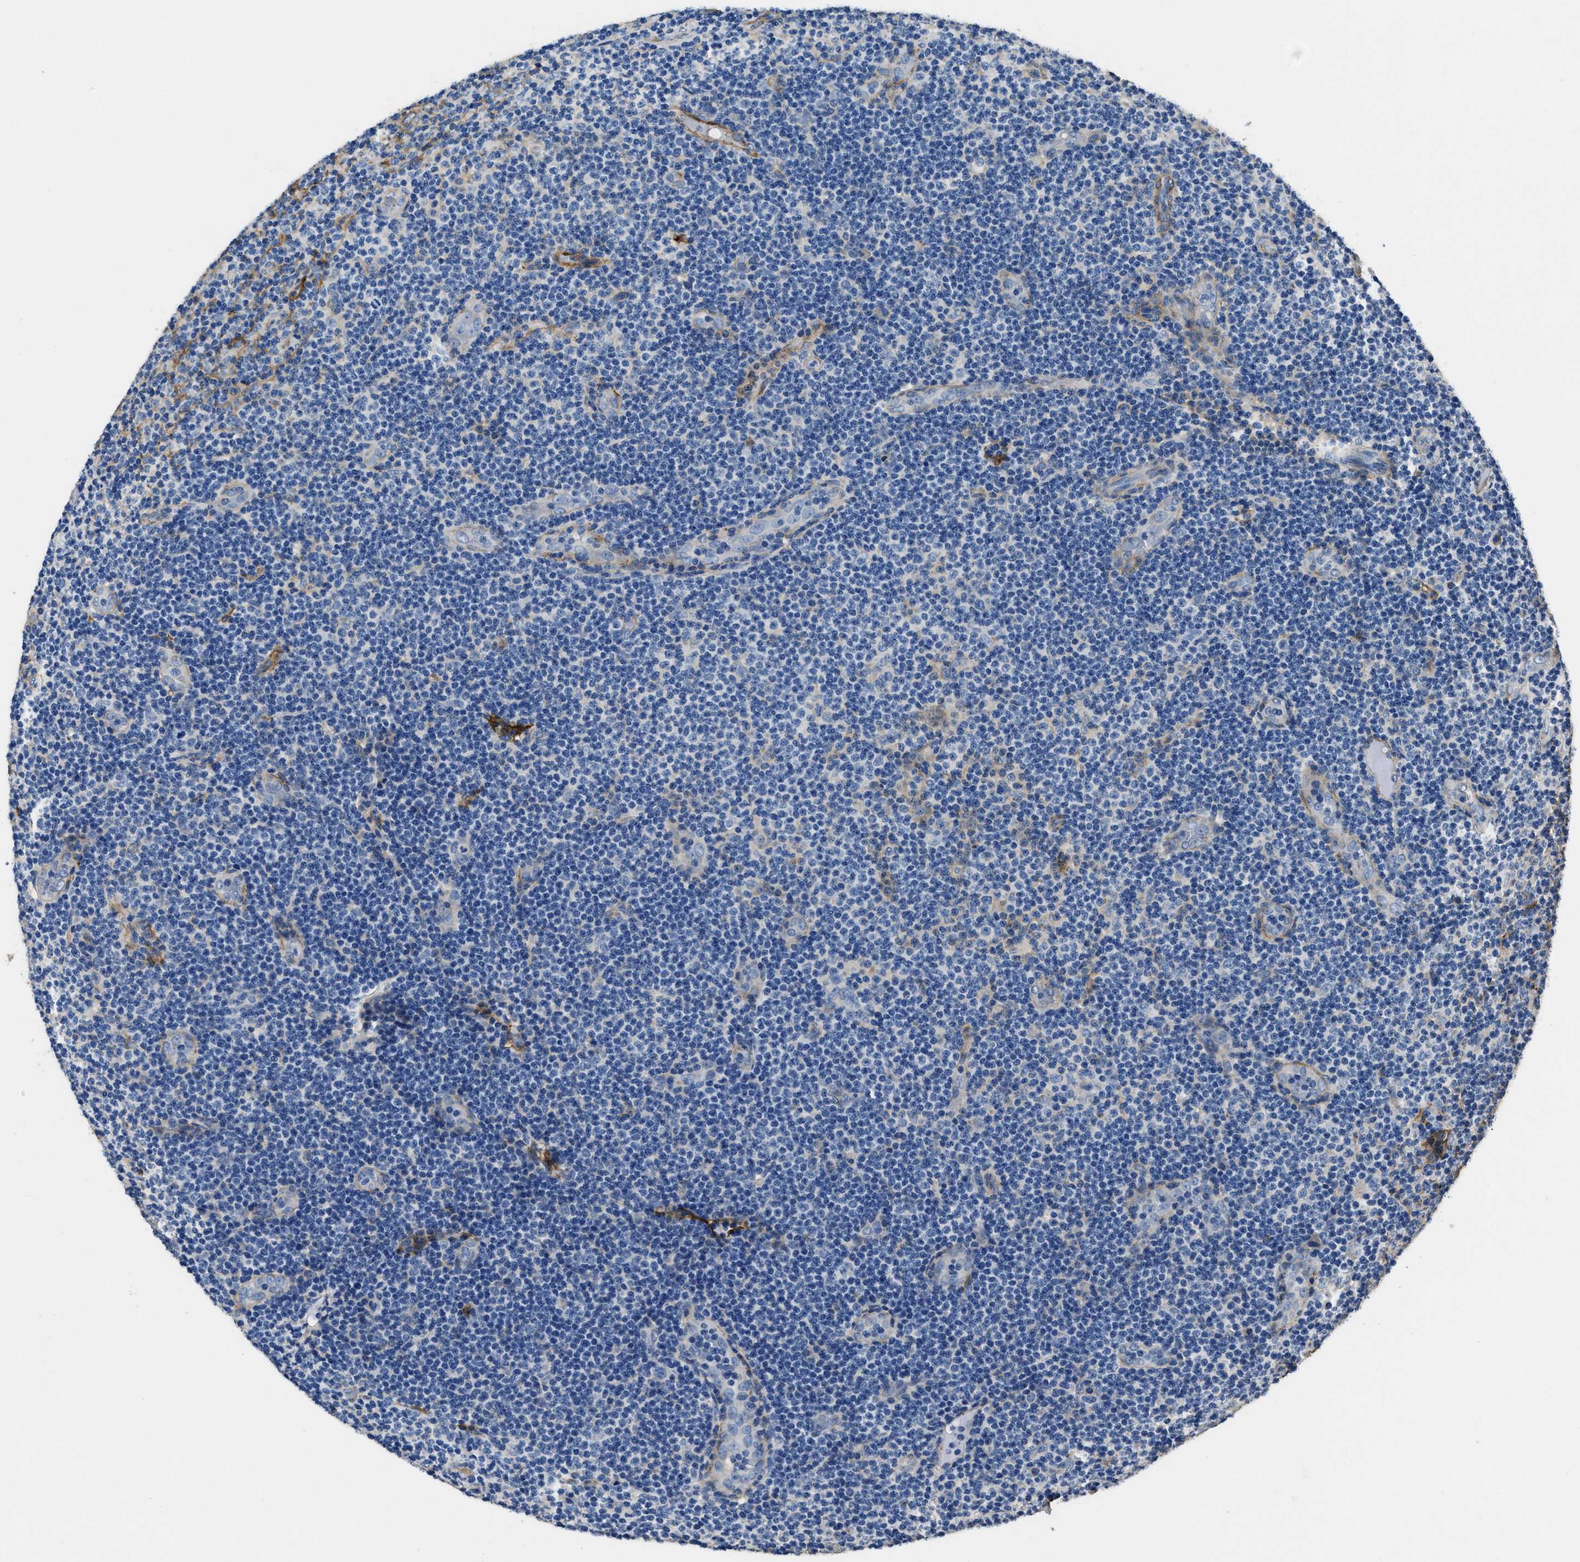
{"staining": {"intensity": "negative", "quantity": "none", "location": "none"}, "tissue": "lymphoma", "cell_type": "Tumor cells", "image_type": "cancer", "snomed": [{"axis": "morphology", "description": "Malignant lymphoma, non-Hodgkin's type, Low grade"}, {"axis": "topography", "description": "Lymph node"}], "caption": "High magnification brightfield microscopy of low-grade malignant lymphoma, non-Hodgkin's type stained with DAB (3,3'-diaminobenzidine) (brown) and counterstained with hematoxylin (blue): tumor cells show no significant positivity. The staining was performed using DAB to visualize the protein expression in brown, while the nuclei were stained in blue with hematoxylin (Magnification: 20x).", "gene": "CD276", "patient": {"sex": "male", "age": 83}}